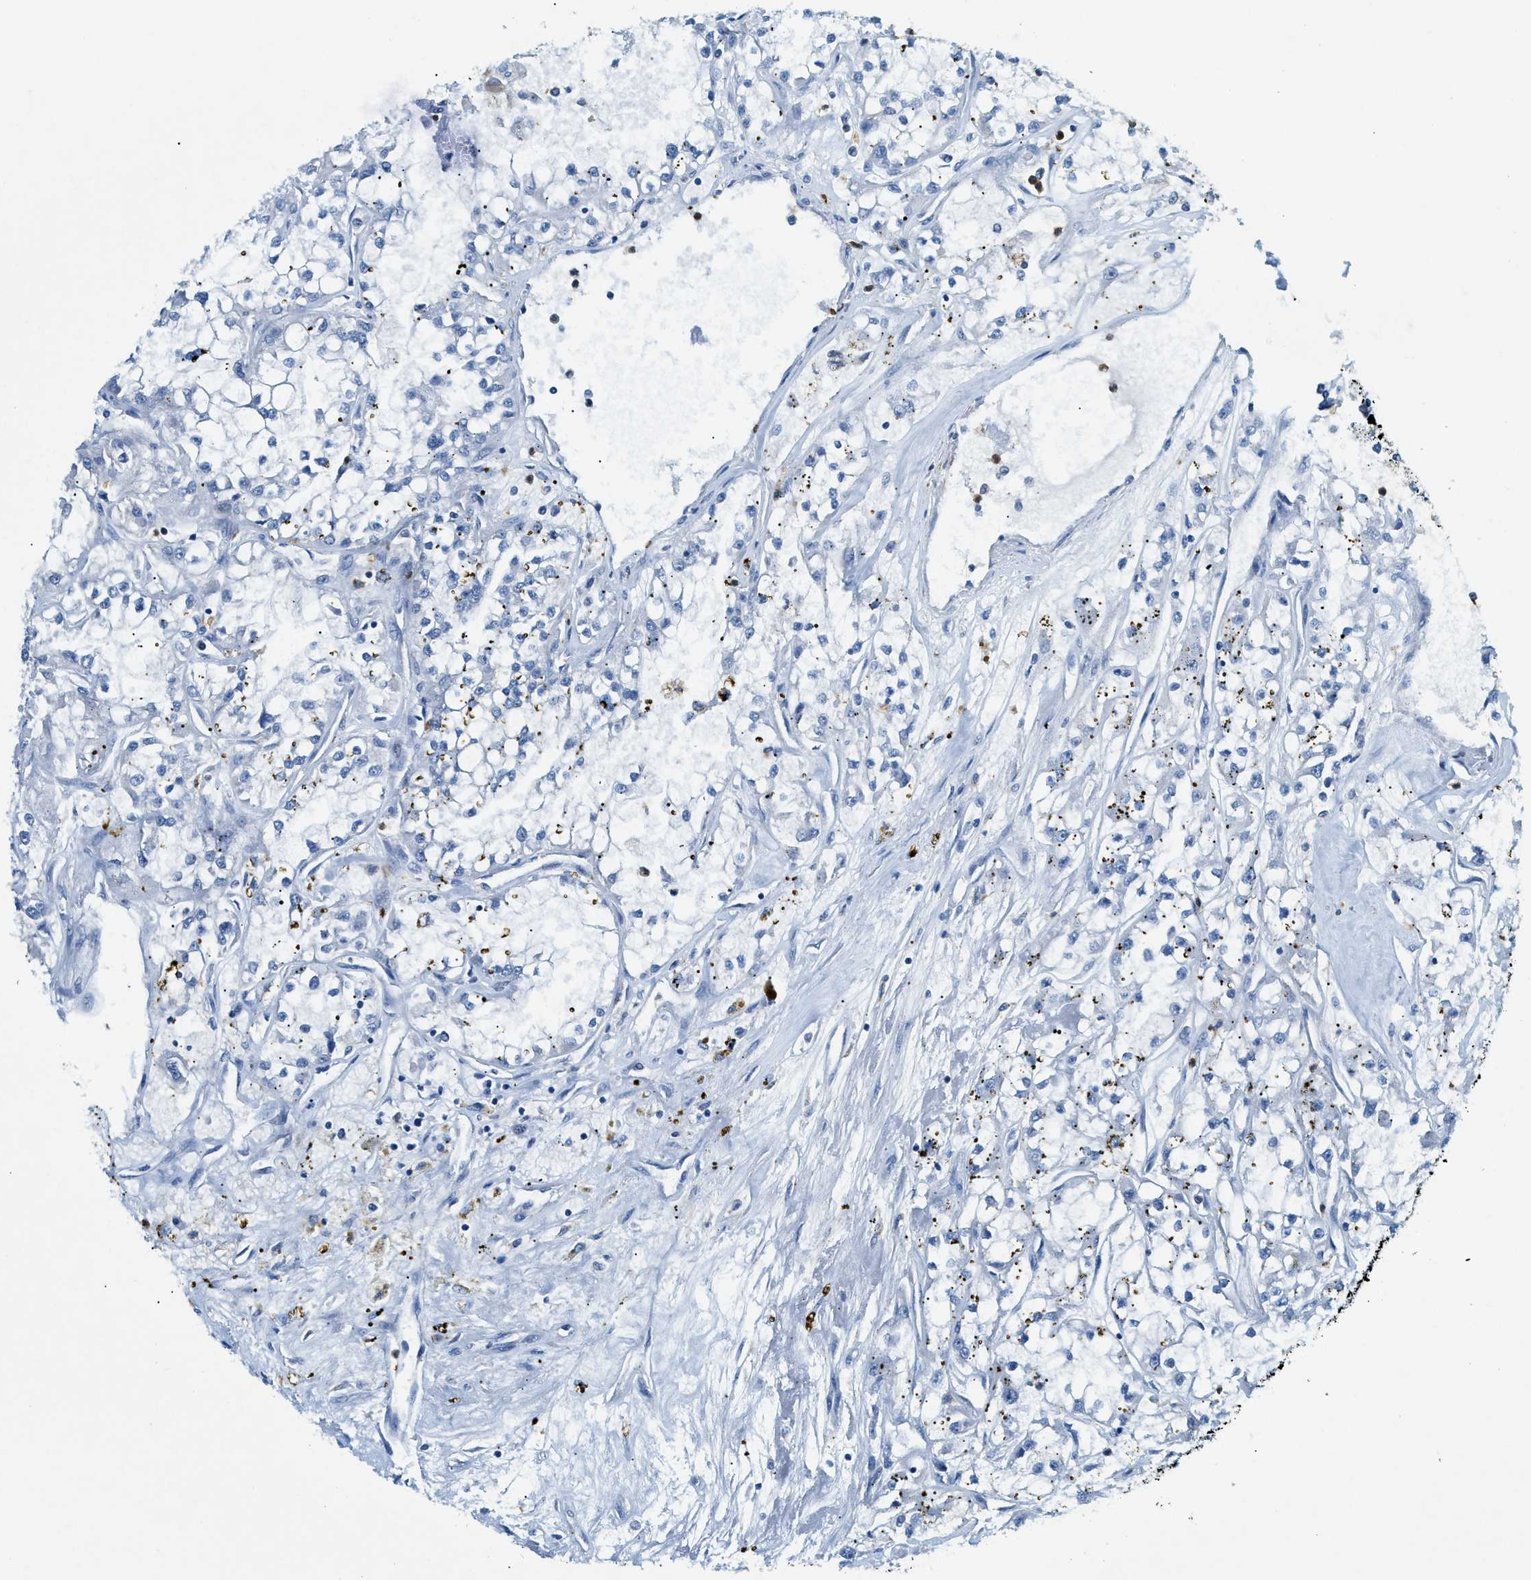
{"staining": {"intensity": "negative", "quantity": "none", "location": "none"}, "tissue": "renal cancer", "cell_type": "Tumor cells", "image_type": "cancer", "snomed": [{"axis": "morphology", "description": "Adenocarcinoma, NOS"}, {"axis": "topography", "description": "Kidney"}], "caption": "Immunohistochemical staining of renal adenocarcinoma demonstrates no significant expression in tumor cells.", "gene": "ZDHHC13", "patient": {"sex": "female", "age": 52}}